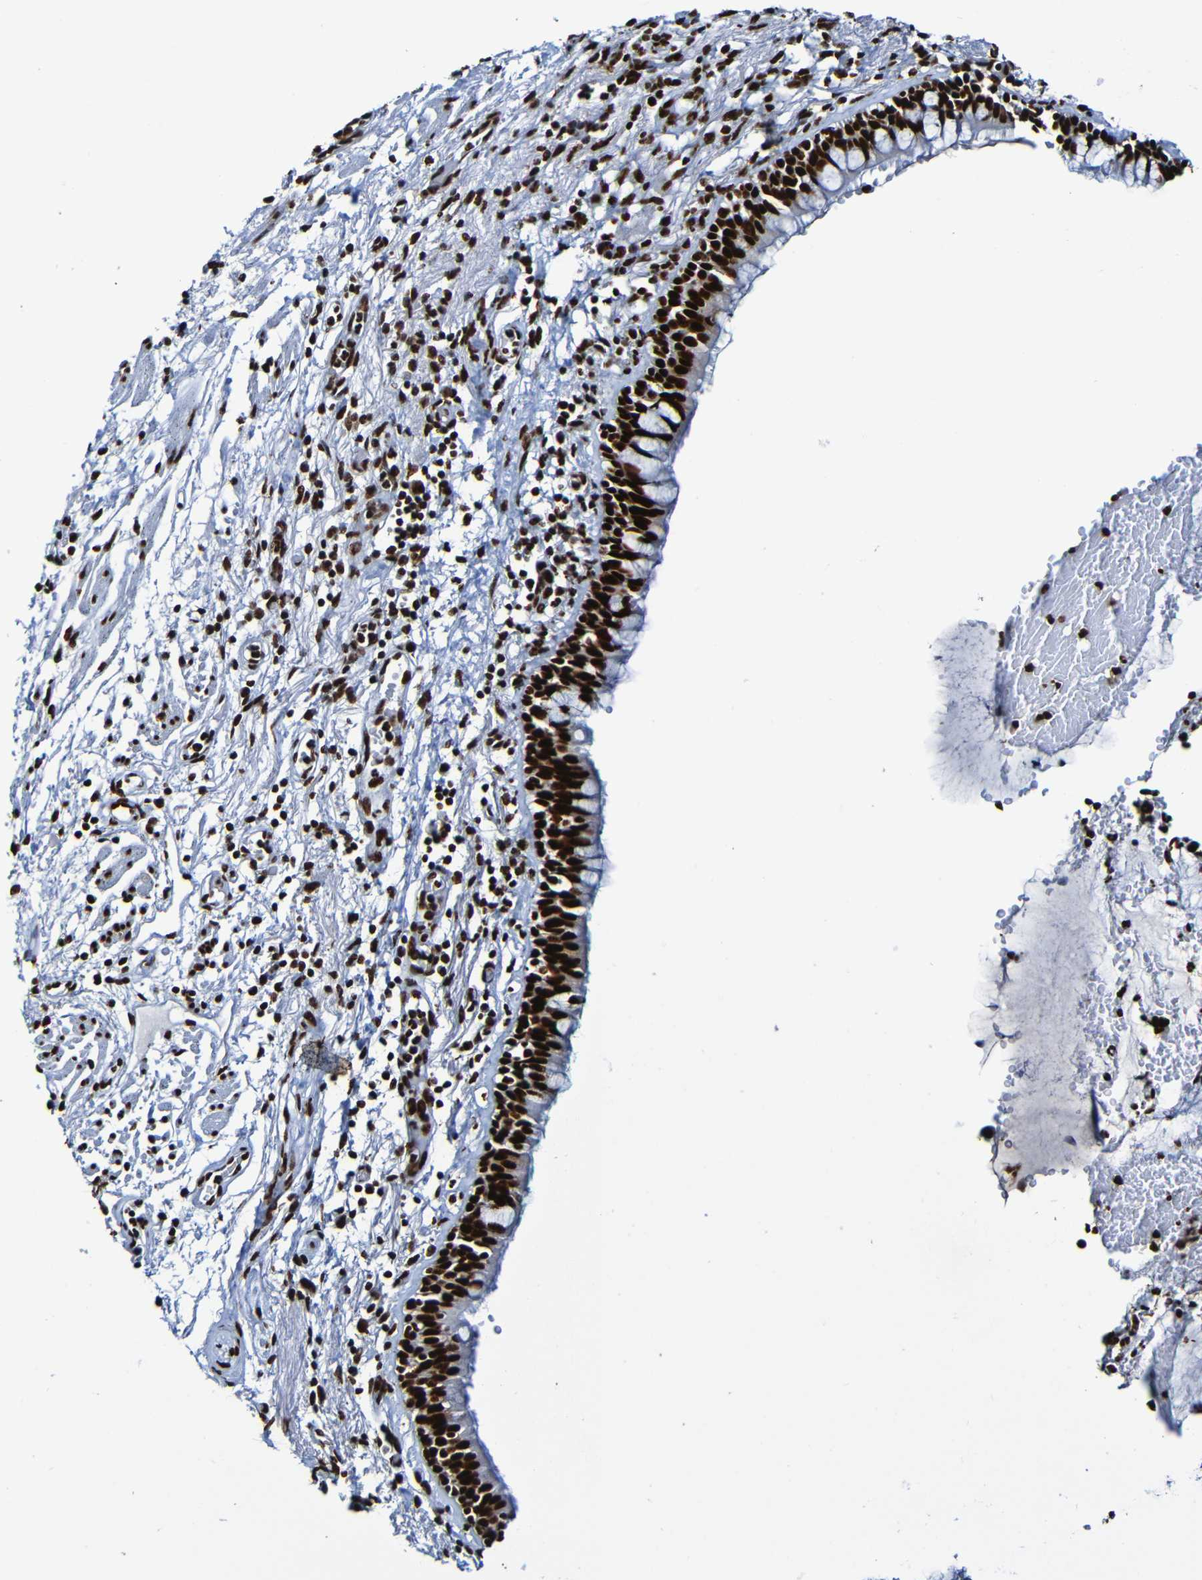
{"staining": {"intensity": "strong", "quantity": ">75%", "location": "nuclear"}, "tissue": "bronchus", "cell_type": "Respiratory epithelial cells", "image_type": "normal", "snomed": [{"axis": "morphology", "description": "Normal tissue, NOS"}, {"axis": "morphology", "description": "Inflammation, NOS"}, {"axis": "topography", "description": "Cartilage tissue"}, {"axis": "topography", "description": "Bronchus"}], "caption": "The image demonstrates immunohistochemical staining of normal bronchus. There is strong nuclear staining is seen in about >75% of respiratory epithelial cells. The protein of interest is shown in brown color, while the nuclei are stained blue.", "gene": "SRSF3", "patient": {"sex": "male", "age": 77}}